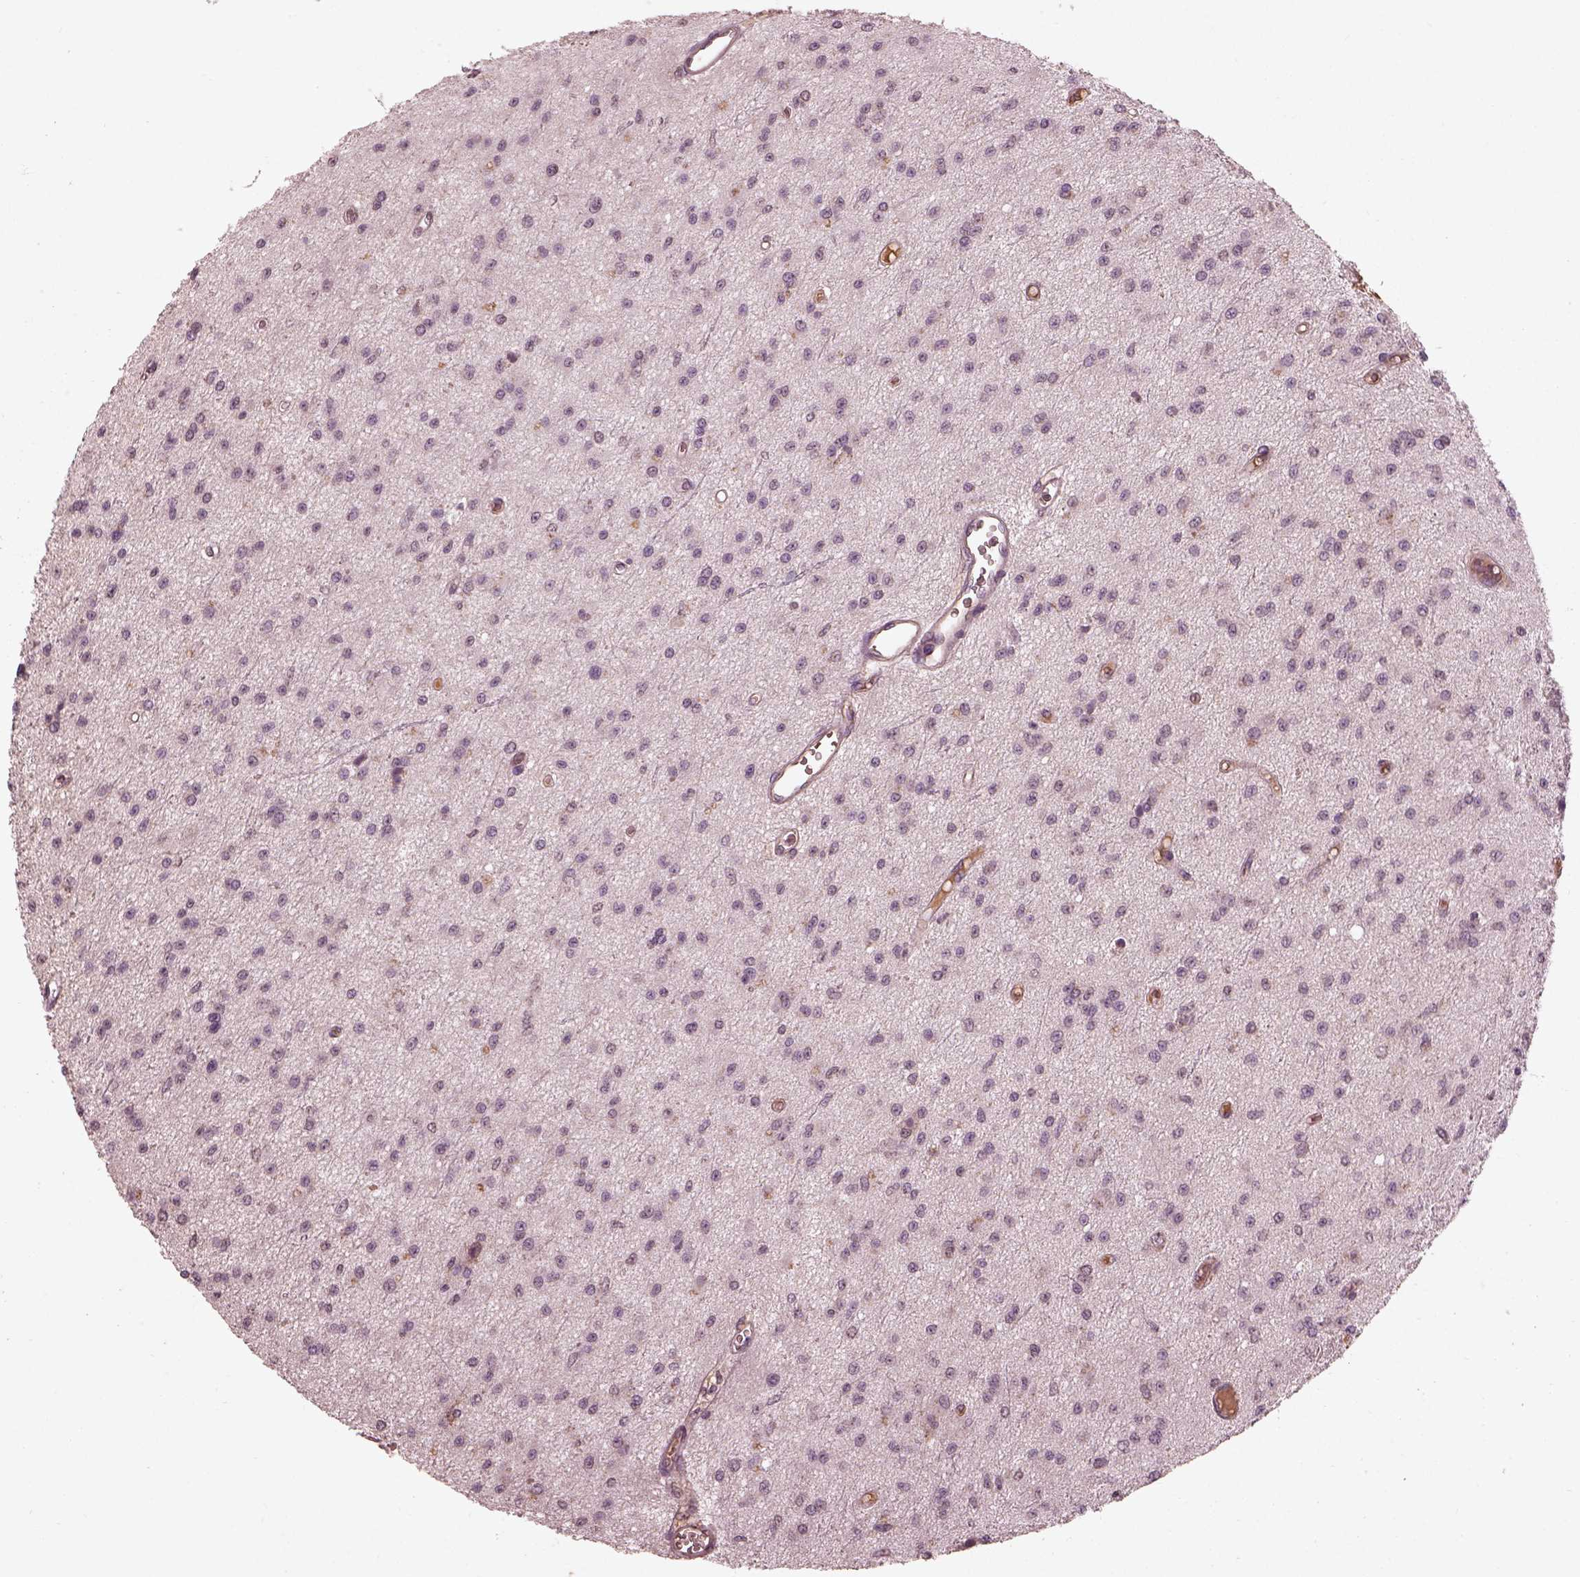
{"staining": {"intensity": "negative", "quantity": "none", "location": "none"}, "tissue": "glioma", "cell_type": "Tumor cells", "image_type": "cancer", "snomed": [{"axis": "morphology", "description": "Glioma, malignant, Low grade"}, {"axis": "topography", "description": "Brain"}], "caption": "Tumor cells are negative for protein expression in human malignant glioma (low-grade).", "gene": "CALR3", "patient": {"sex": "female", "age": 45}}